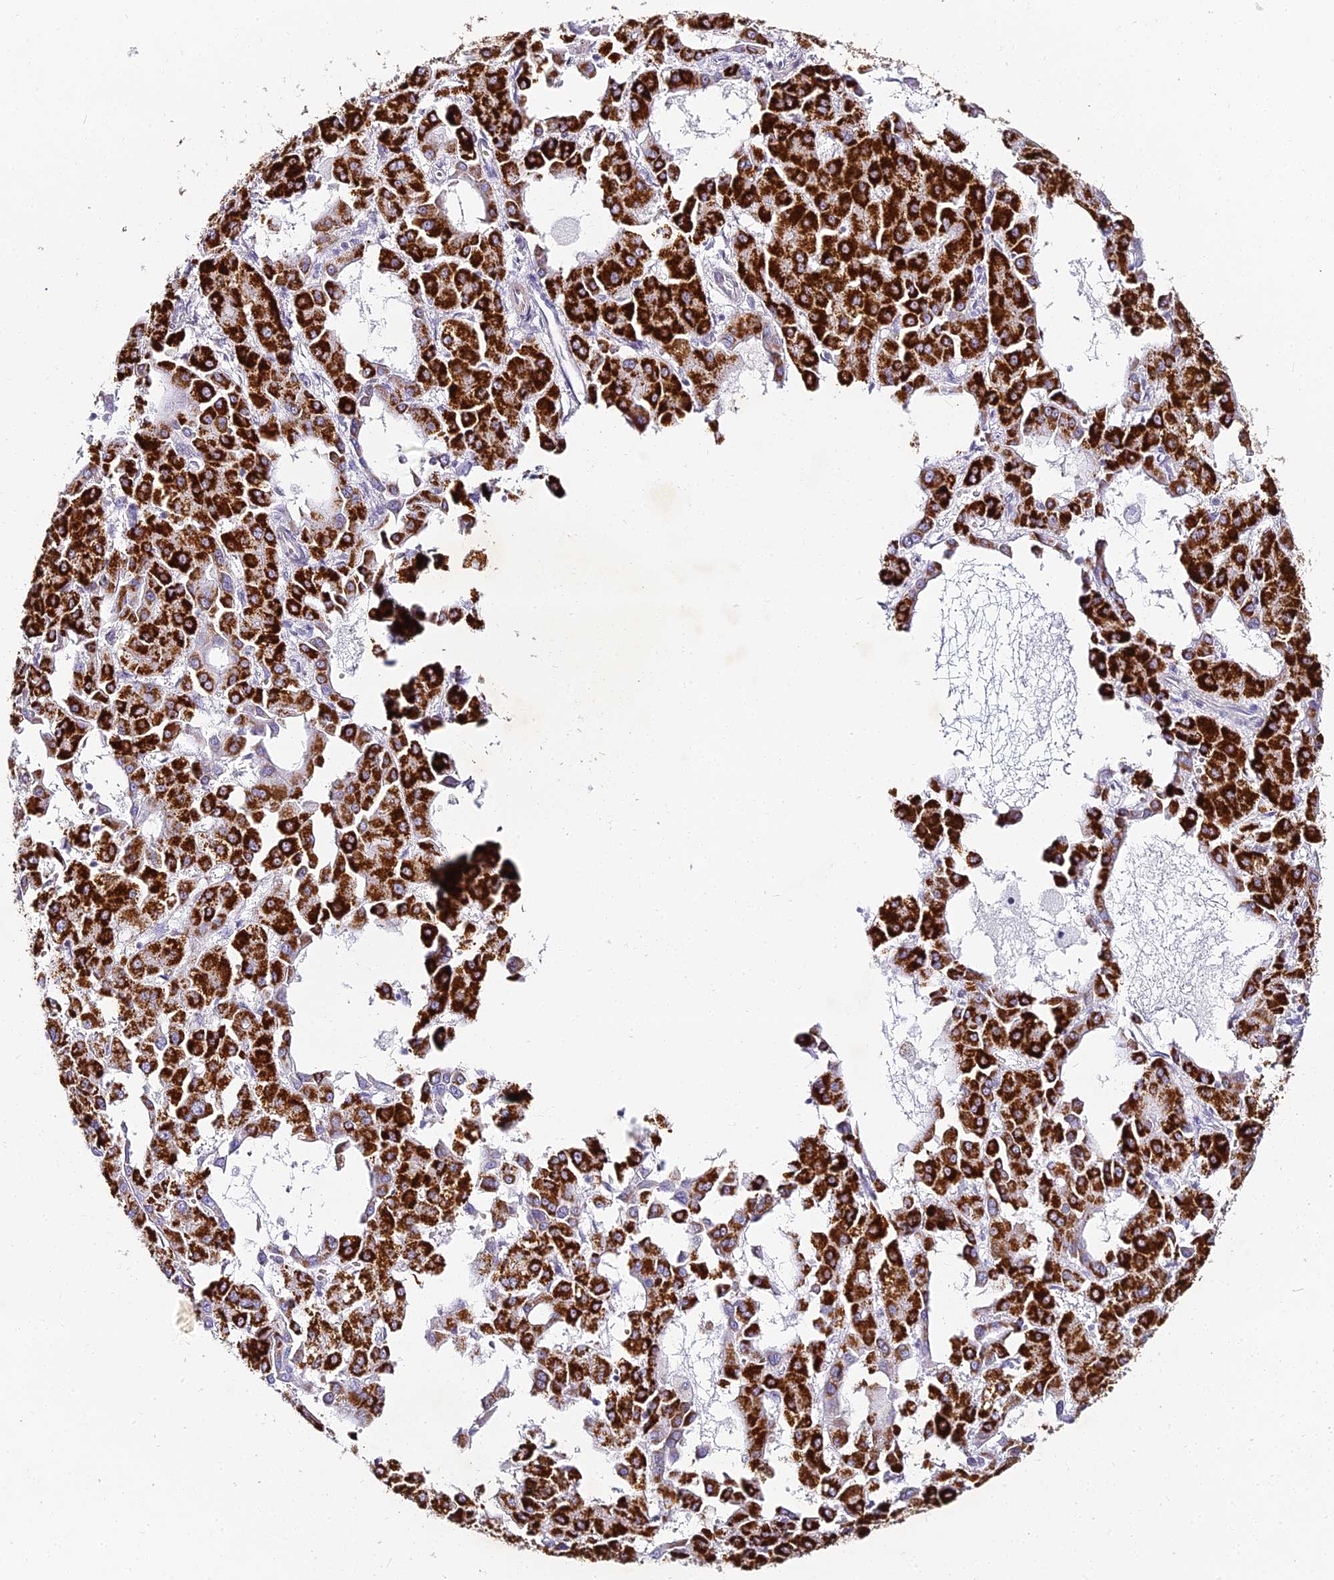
{"staining": {"intensity": "strong", "quantity": ">75%", "location": "cytoplasmic/membranous"}, "tissue": "liver cancer", "cell_type": "Tumor cells", "image_type": "cancer", "snomed": [{"axis": "morphology", "description": "Carcinoma, Hepatocellular, NOS"}, {"axis": "topography", "description": "Liver"}], "caption": "The histopathology image reveals immunohistochemical staining of liver hepatocellular carcinoma. There is strong cytoplasmic/membranous positivity is seen in approximately >75% of tumor cells.", "gene": "ALPG", "patient": {"sex": "male", "age": 47}}